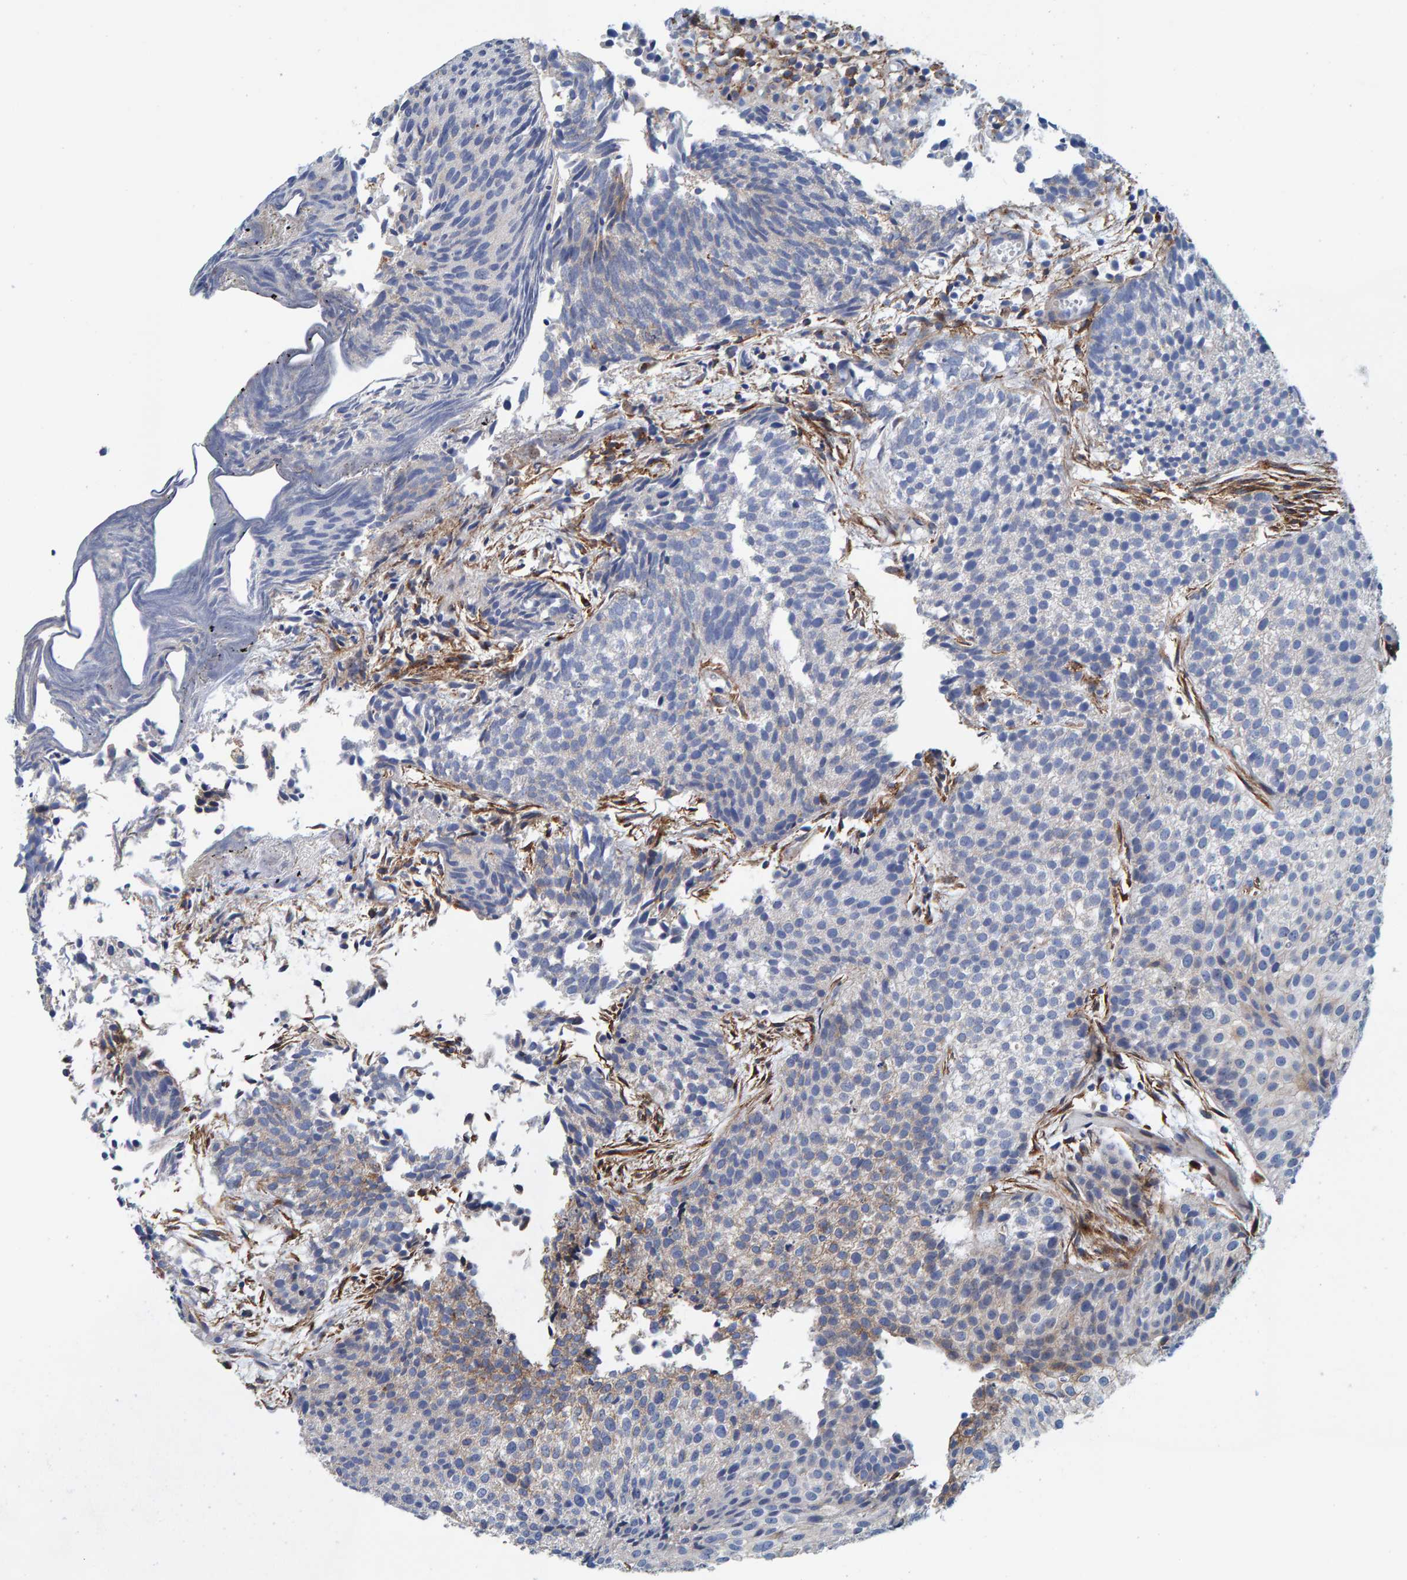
{"staining": {"intensity": "negative", "quantity": "none", "location": "none"}, "tissue": "urothelial cancer", "cell_type": "Tumor cells", "image_type": "cancer", "snomed": [{"axis": "morphology", "description": "Urothelial carcinoma, Low grade"}, {"axis": "topography", "description": "Urinary bladder"}], "caption": "This is an IHC image of human urothelial cancer. There is no positivity in tumor cells.", "gene": "LRP1", "patient": {"sex": "male", "age": 86}}